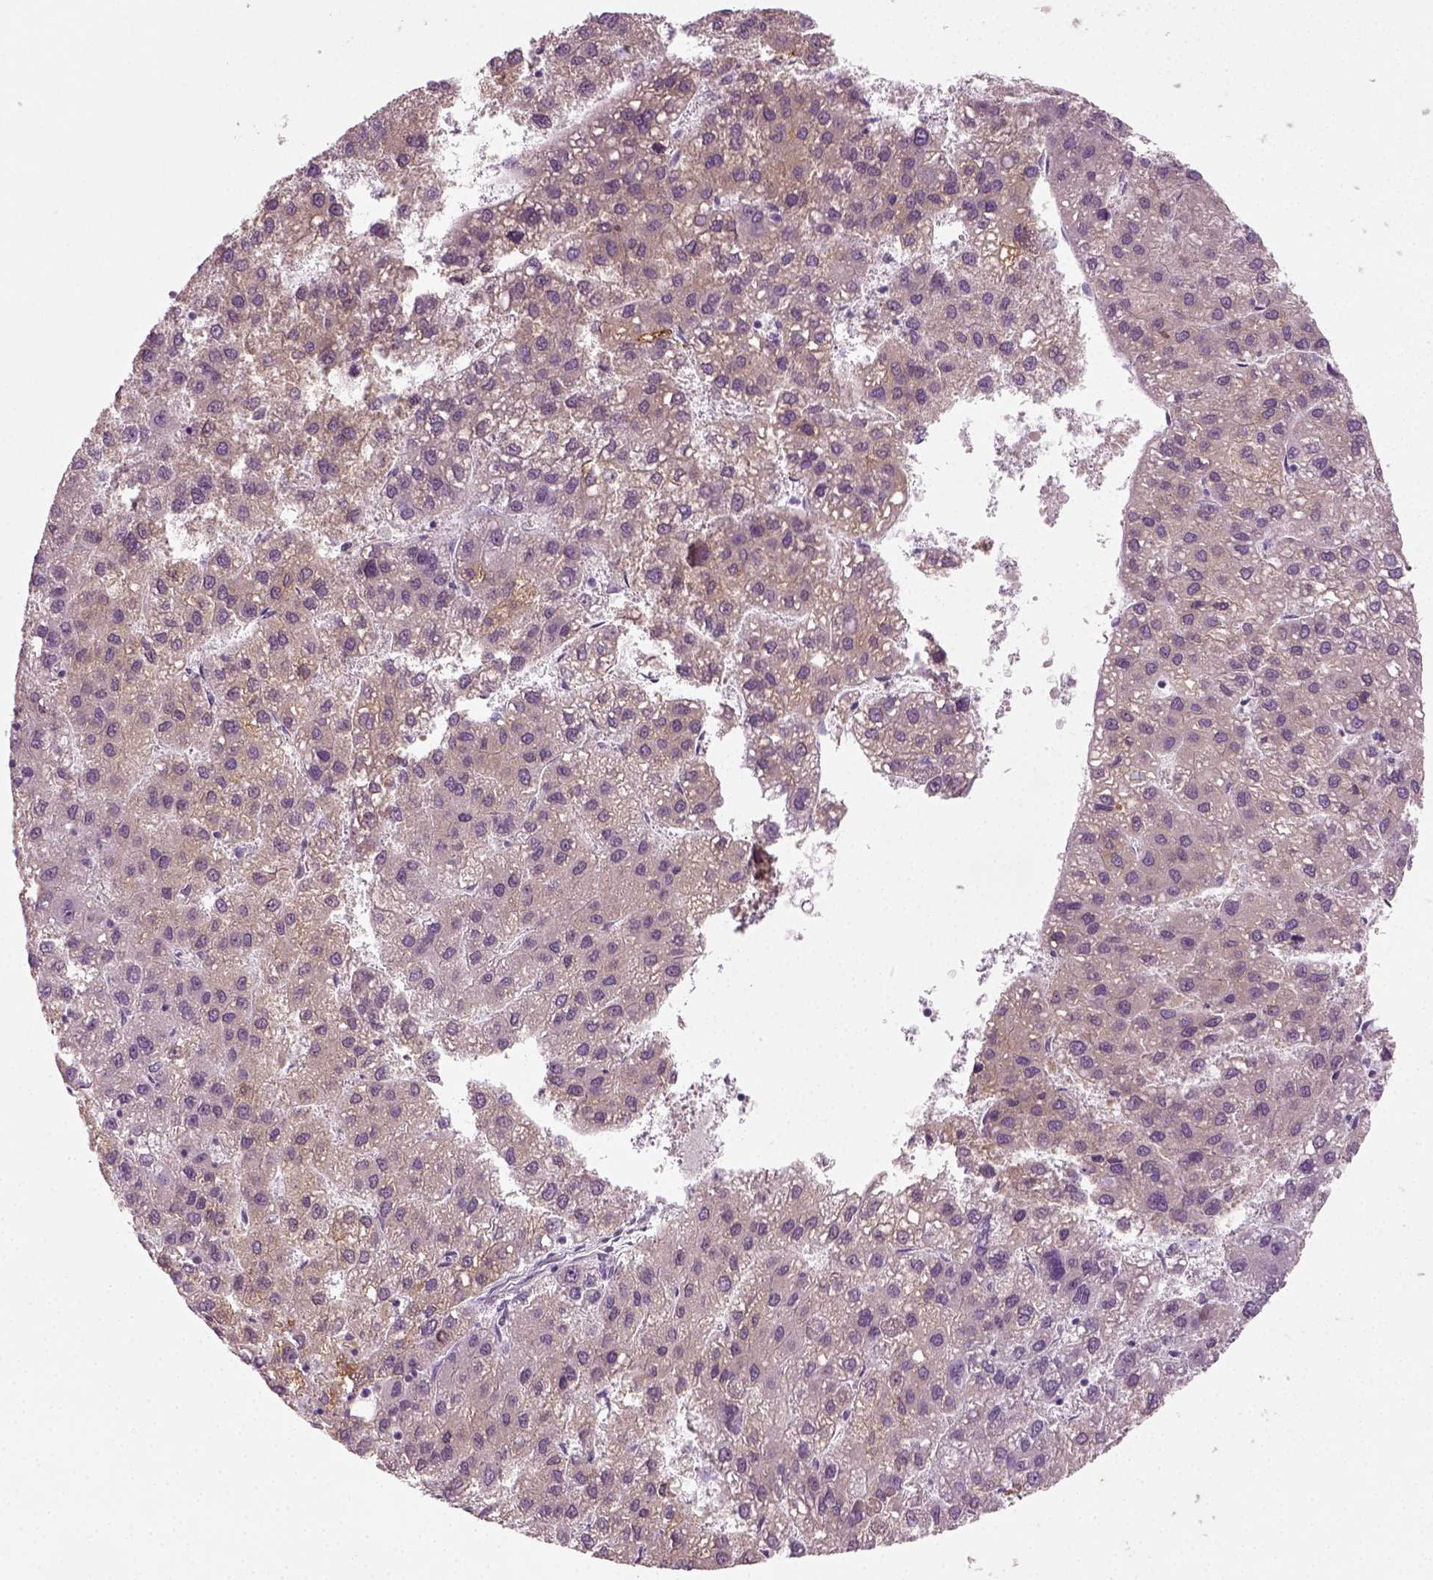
{"staining": {"intensity": "weak", "quantity": "25%-75%", "location": "cytoplasmic/membranous"}, "tissue": "liver cancer", "cell_type": "Tumor cells", "image_type": "cancer", "snomed": [{"axis": "morphology", "description": "Carcinoma, Hepatocellular, NOS"}, {"axis": "topography", "description": "Liver"}], "caption": "IHC image of neoplastic tissue: hepatocellular carcinoma (liver) stained using immunohistochemistry (IHC) displays low levels of weak protein expression localized specifically in the cytoplasmic/membranous of tumor cells, appearing as a cytoplasmic/membranous brown color.", "gene": "SYNGAP1", "patient": {"sex": "female", "age": 82}}